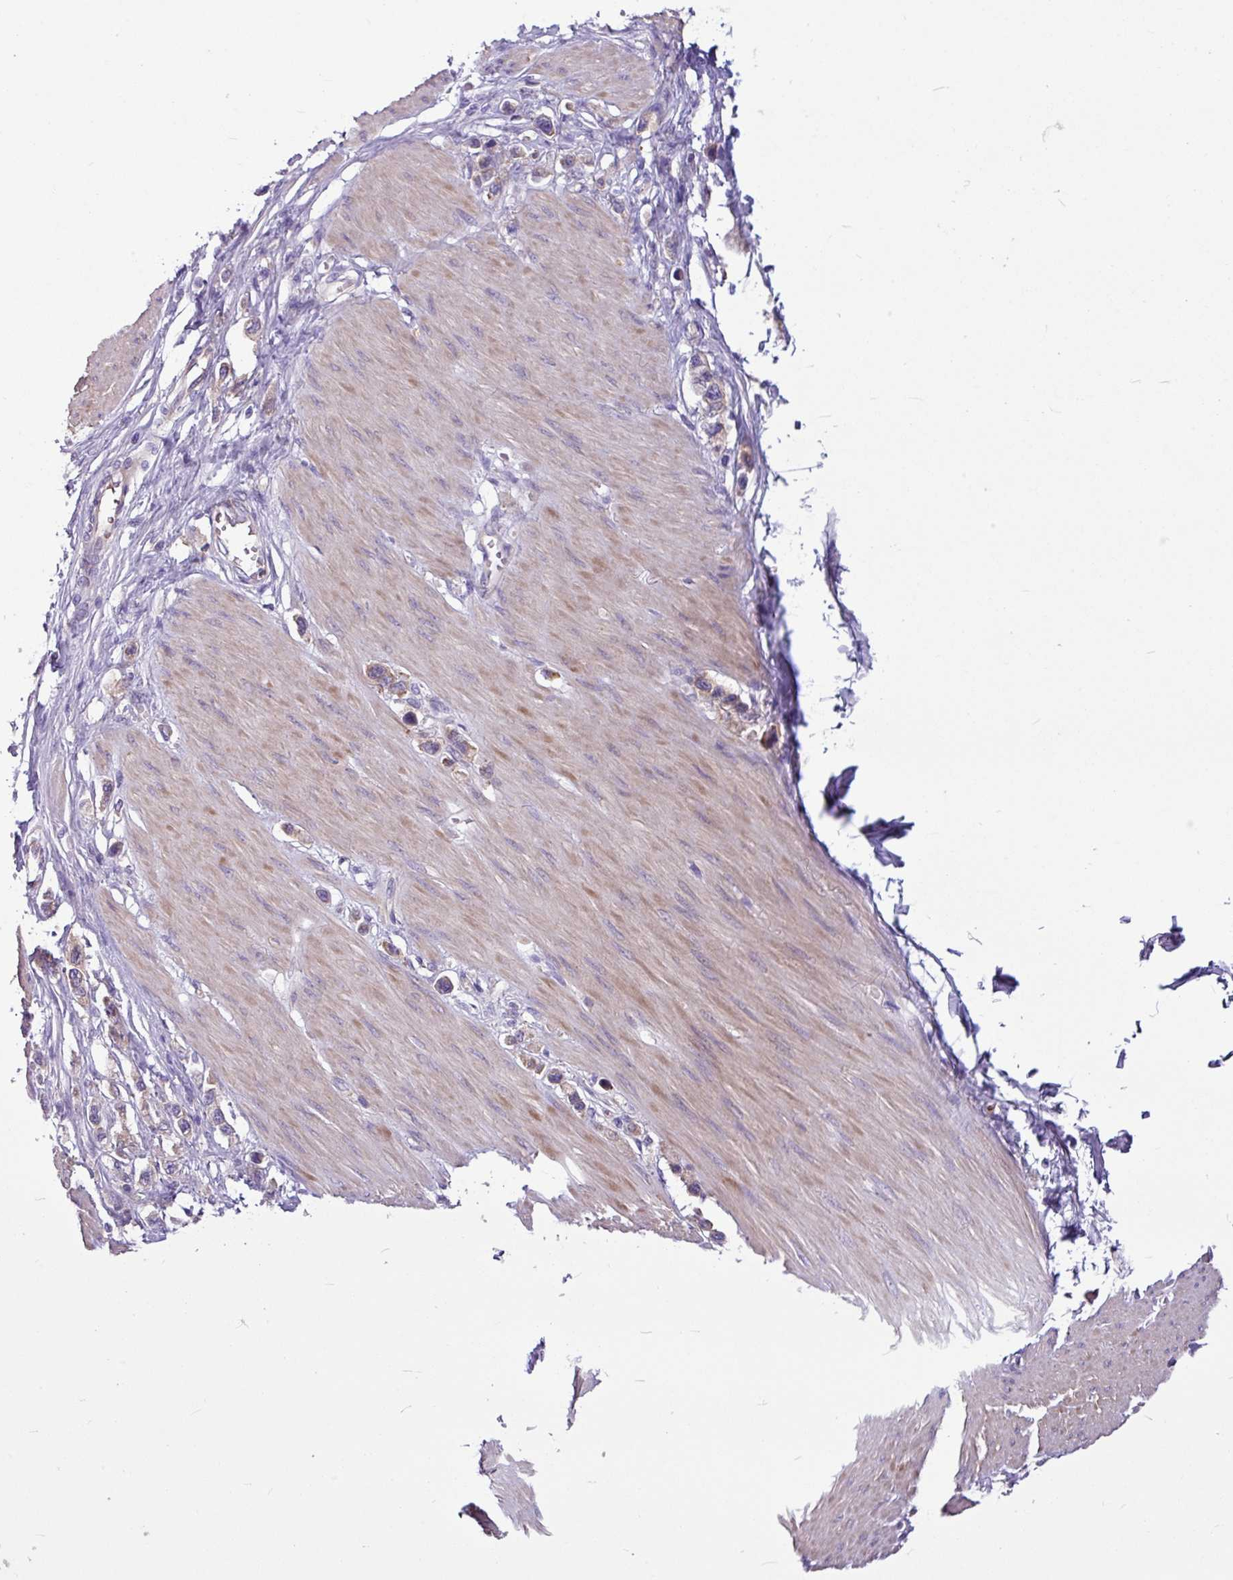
{"staining": {"intensity": "weak", "quantity": "<25%", "location": "cytoplasmic/membranous"}, "tissue": "stomach cancer", "cell_type": "Tumor cells", "image_type": "cancer", "snomed": [{"axis": "morphology", "description": "Adenocarcinoma, NOS"}, {"axis": "topography", "description": "Stomach"}], "caption": "IHC image of human adenocarcinoma (stomach) stained for a protein (brown), which demonstrates no positivity in tumor cells.", "gene": "MROH2A", "patient": {"sex": "female", "age": 65}}